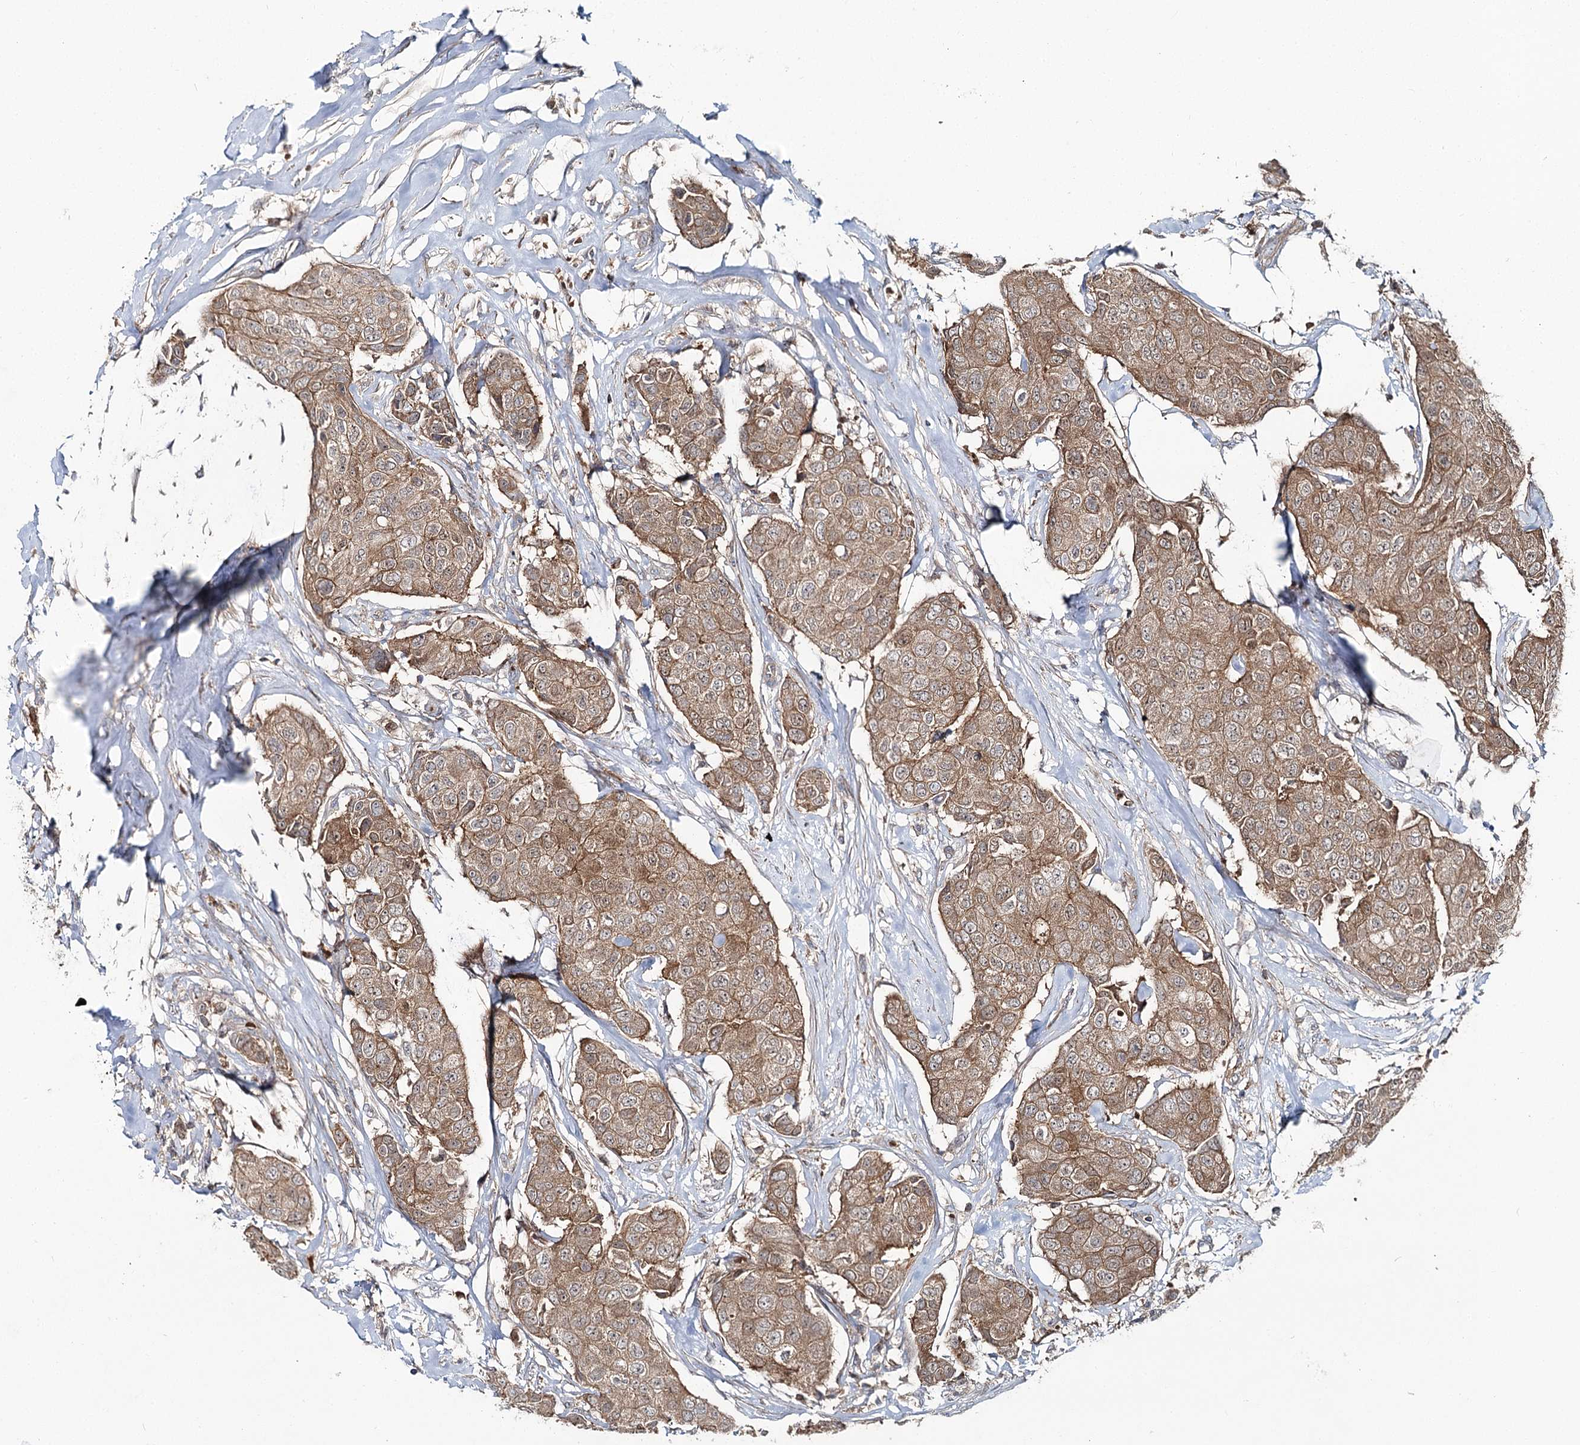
{"staining": {"intensity": "moderate", "quantity": ">75%", "location": "cytoplasmic/membranous"}, "tissue": "breast cancer", "cell_type": "Tumor cells", "image_type": "cancer", "snomed": [{"axis": "morphology", "description": "Duct carcinoma"}, {"axis": "topography", "description": "Breast"}], "caption": "This photomicrograph reveals IHC staining of human breast cancer (infiltrating ductal carcinoma), with medium moderate cytoplasmic/membranous expression in approximately >75% of tumor cells.", "gene": "PCBD2", "patient": {"sex": "female", "age": 80}}